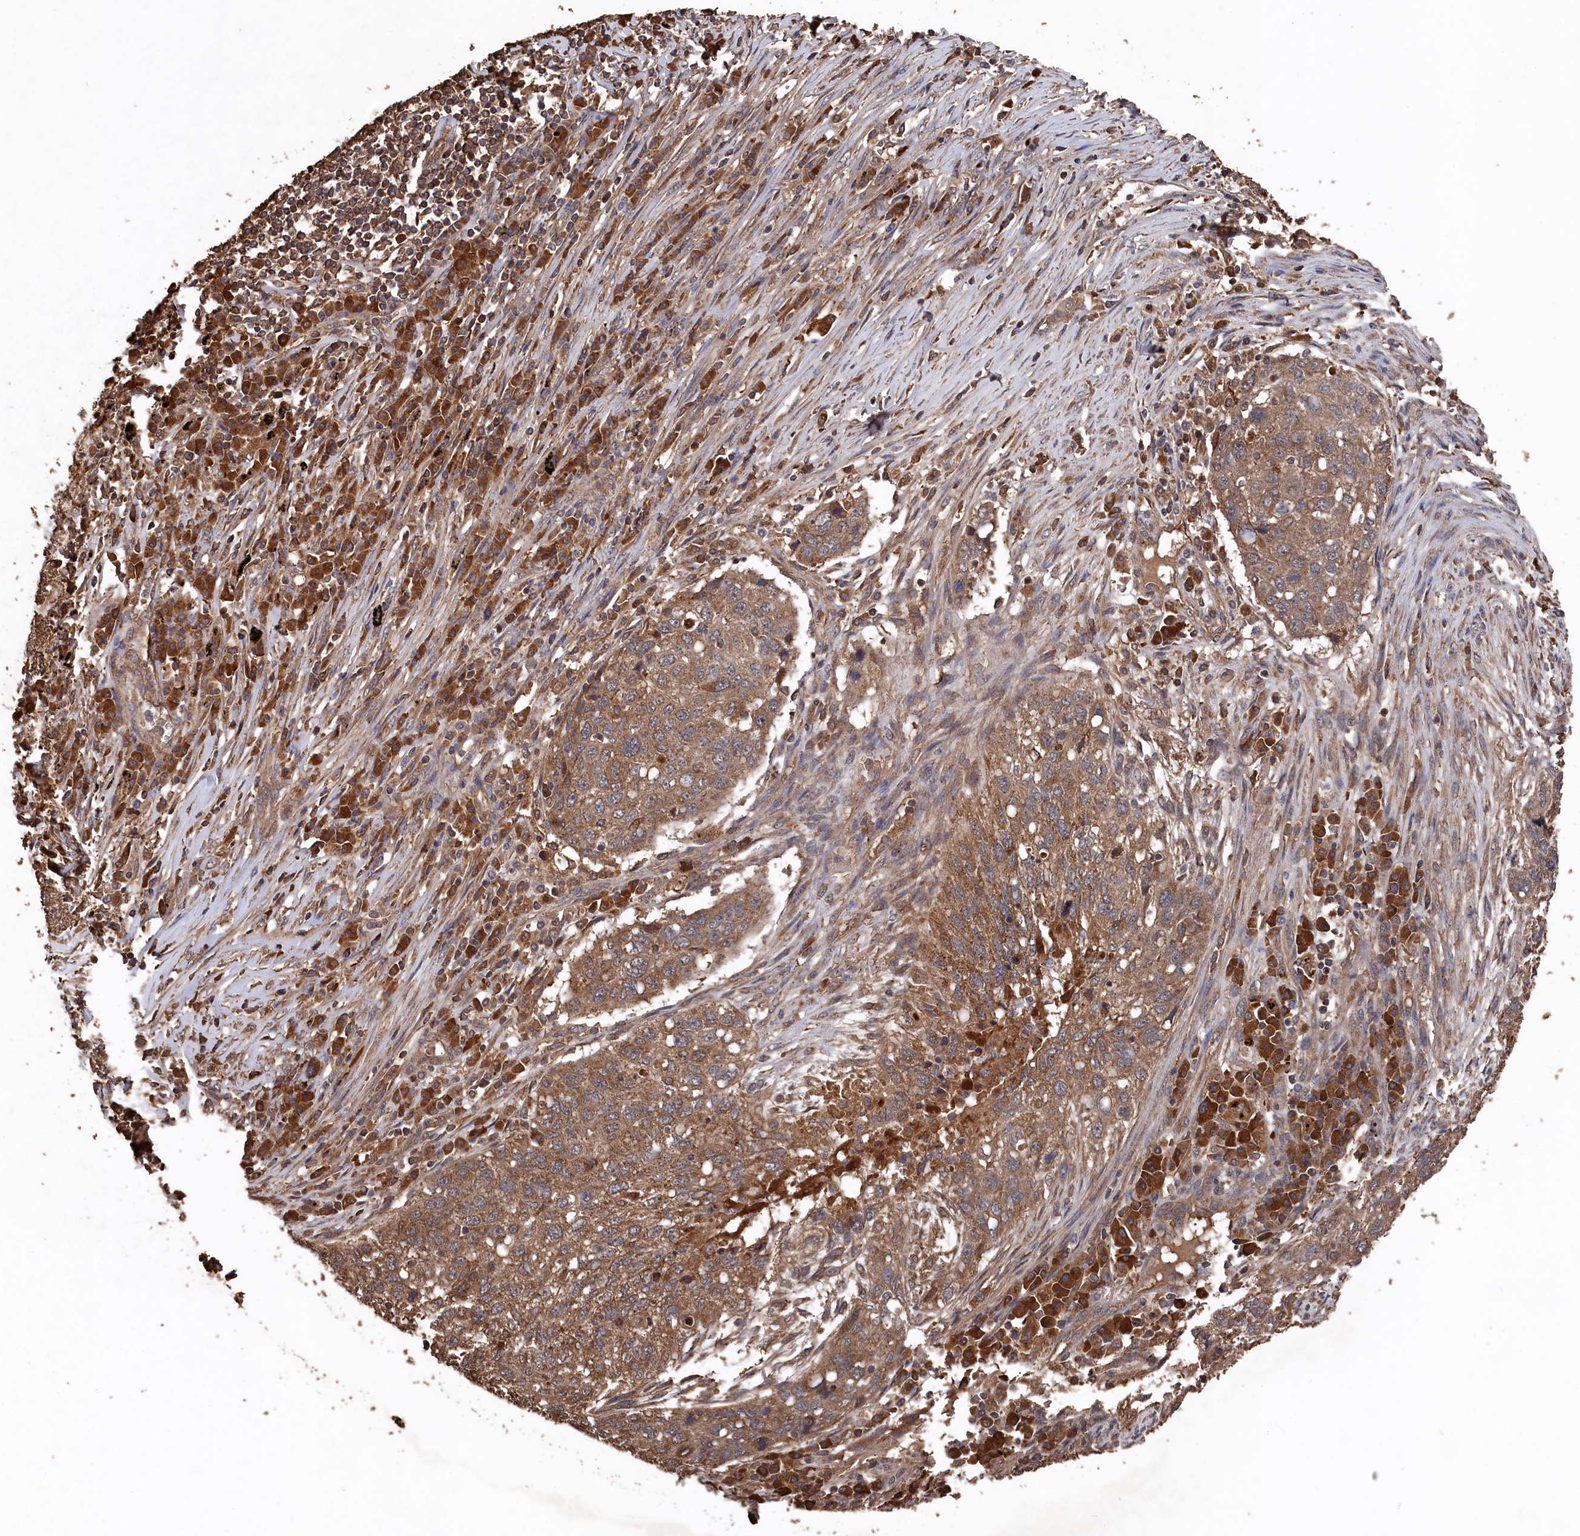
{"staining": {"intensity": "moderate", "quantity": ">75%", "location": "cytoplasmic/membranous"}, "tissue": "lung cancer", "cell_type": "Tumor cells", "image_type": "cancer", "snomed": [{"axis": "morphology", "description": "Squamous cell carcinoma, NOS"}, {"axis": "topography", "description": "Lung"}], "caption": "Tumor cells exhibit medium levels of moderate cytoplasmic/membranous positivity in about >75% of cells in lung squamous cell carcinoma. (Stains: DAB (3,3'-diaminobenzidine) in brown, nuclei in blue, Microscopy: brightfield microscopy at high magnification).", "gene": "SNX33", "patient": {"sex": "female", "age": 63}}